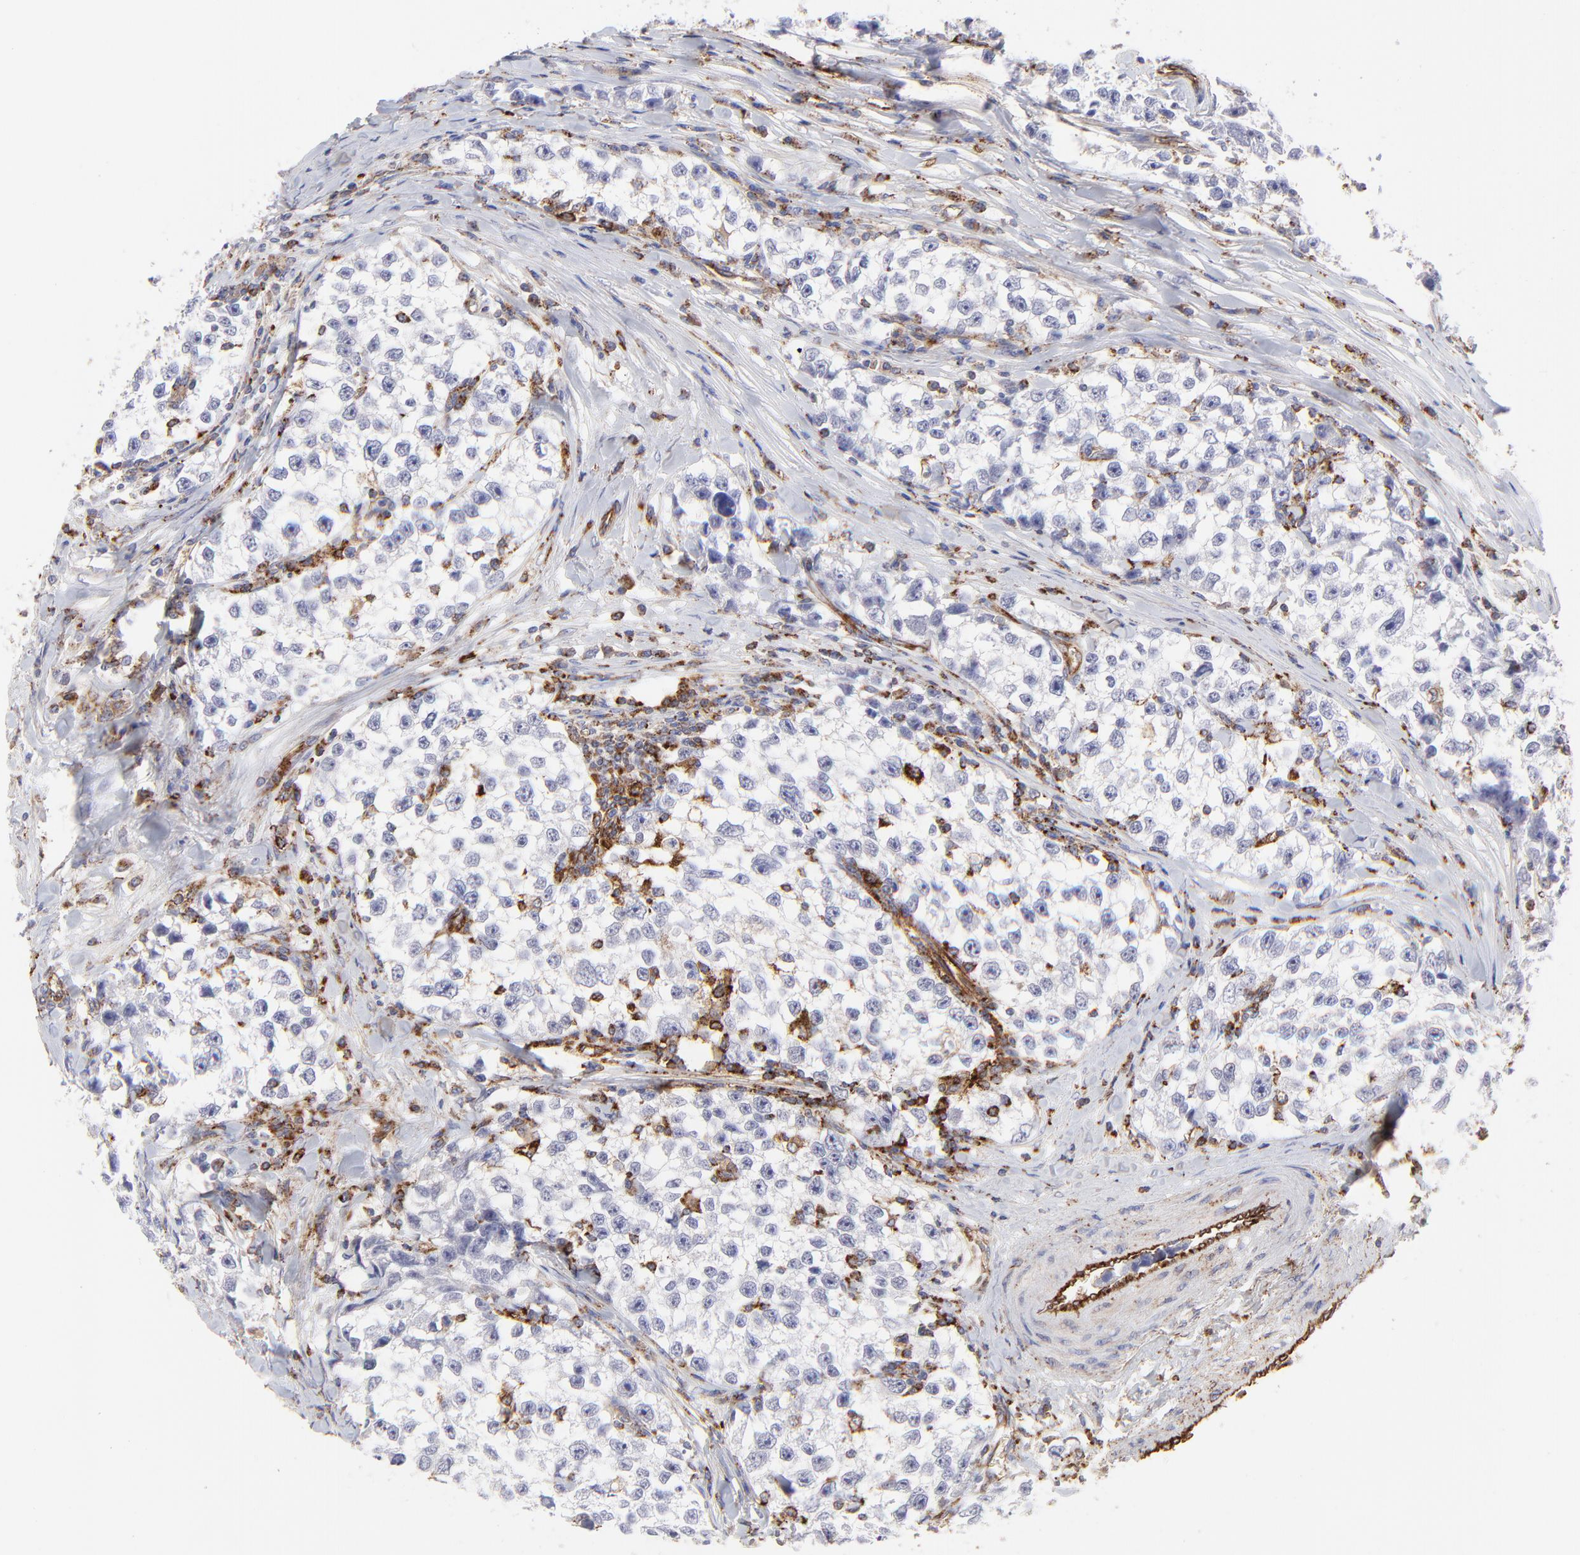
{"staining": {"intensity": "moderate", "quantity": "<25%", "location": "cytoplasmic/membranous"}, "tissue": "testis cancer", "cell_type": "Tumor cells", "image_type": "cancer", "snomed": [{"axis": "morphology", "description": "Seminoma, NOS"}, {"axis": "morphology", "description": "Carcinoma, Embryonal, NOS"}, {"axis": "topography", "description": "Testis"}], "caption": "Immunohistochemistry image of neoplastic tissue: human testis cancer stained using immunohistochemistry reveals low levels of moderate protein expression localized specifically in the cytoplasmic/membranous of tumor cells, appearing as a cytoplasmic/membranous brown color.", "gene": "COX8C", "patient": {"sex": "male", "age": 30}}